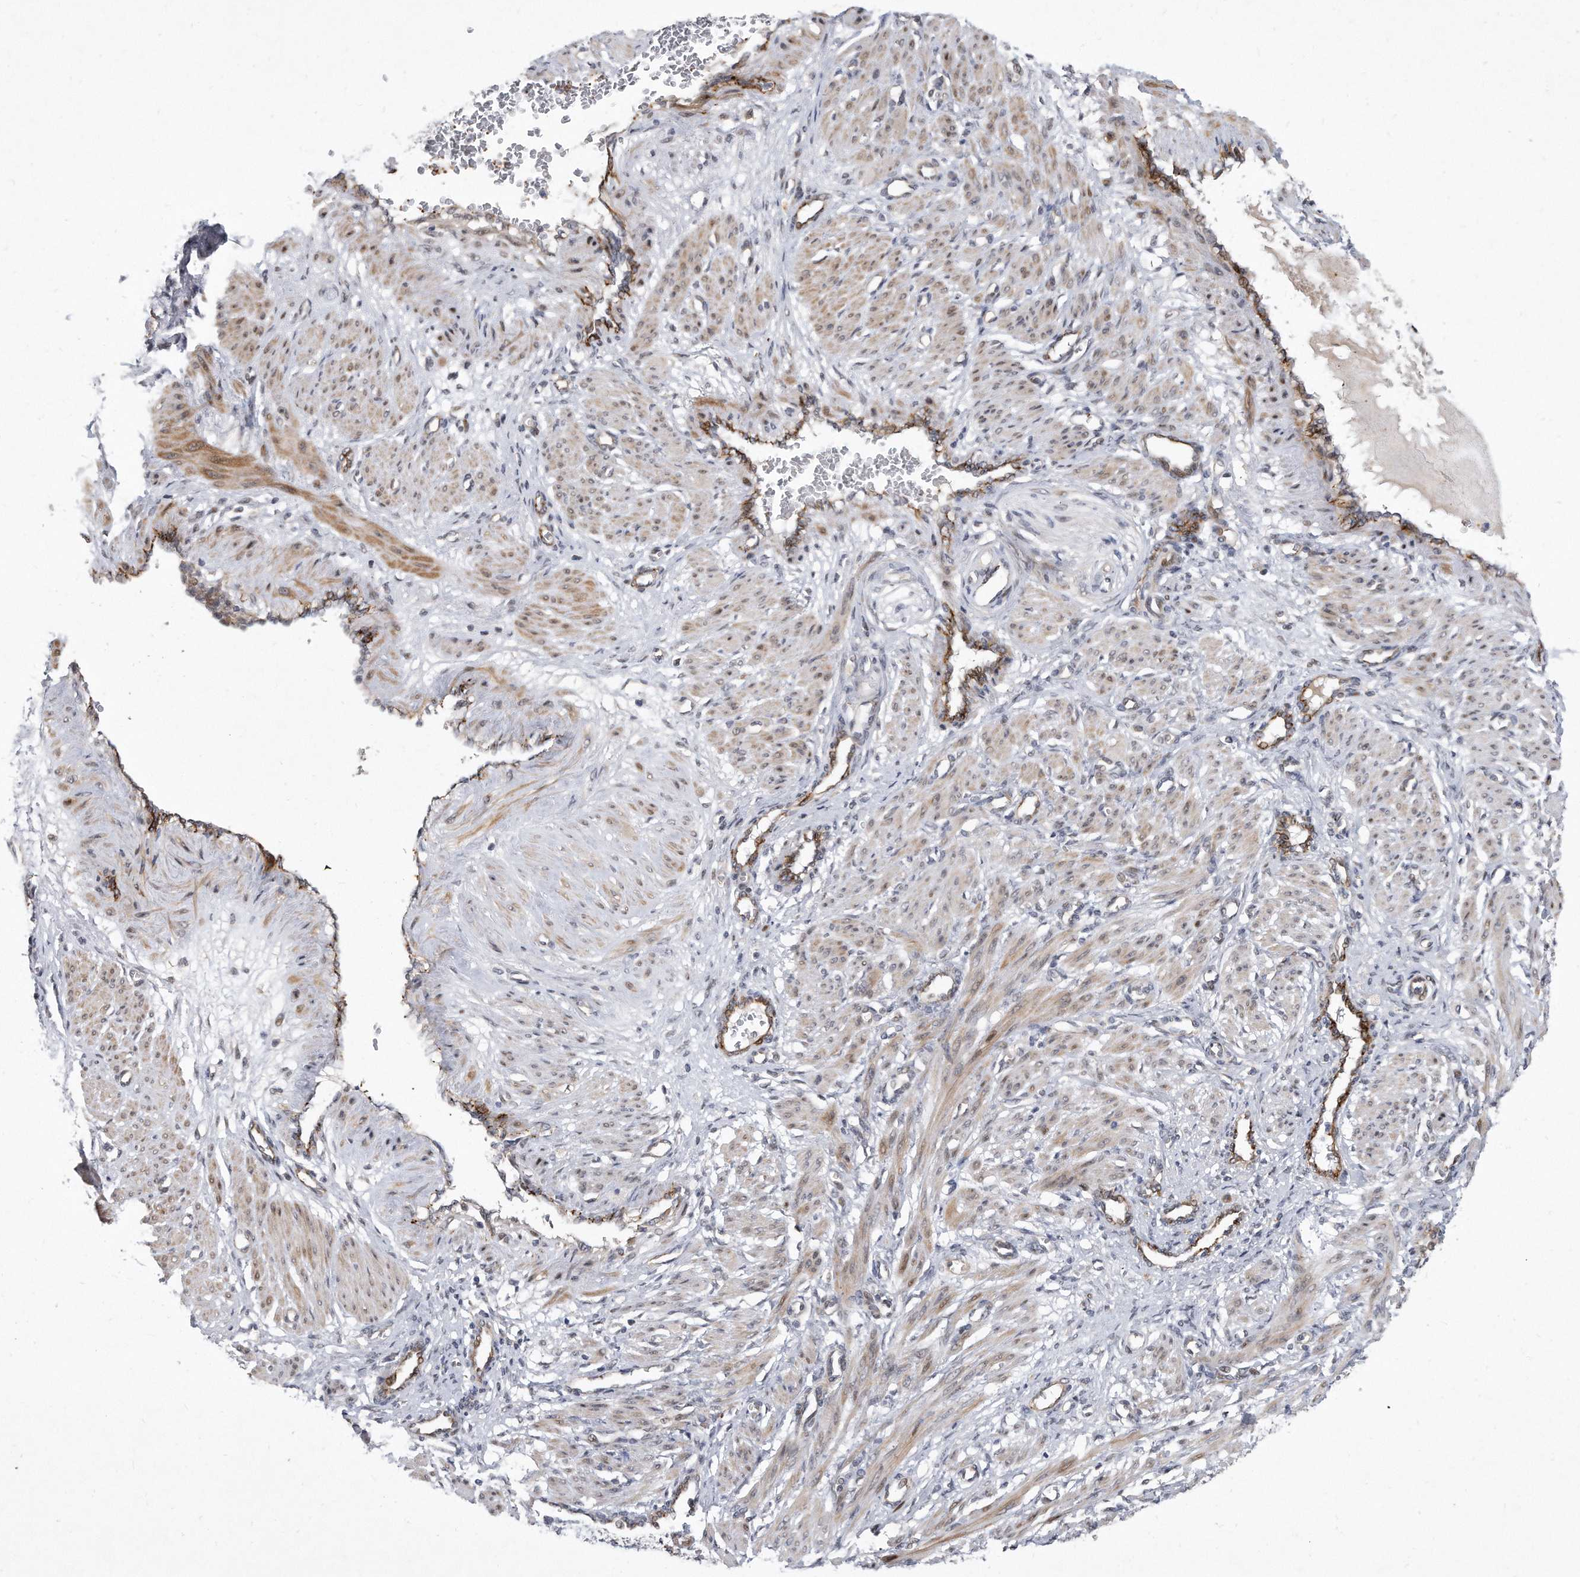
{"staining": {"intensity": "moderate", "quantity": "25%-75%", "location": "cytoplasmic/membranous"}, "tissue": "smooth muscle", "cell_type": "Smooth muscle cells", "image_type": "normal", "snomed": [{"axis": "morphology", "description": "Normal tissue, NOS"}, {"axis": "topography", "description": "Endometrium"}], "caption": "Benign smooth muscle exhibits moderate cytoplasmic/membranous positivity in about 25%-75% of smooth muscle cells.", "gene": "PGBD2", "patient": {"sex": "female", "age": 33}}